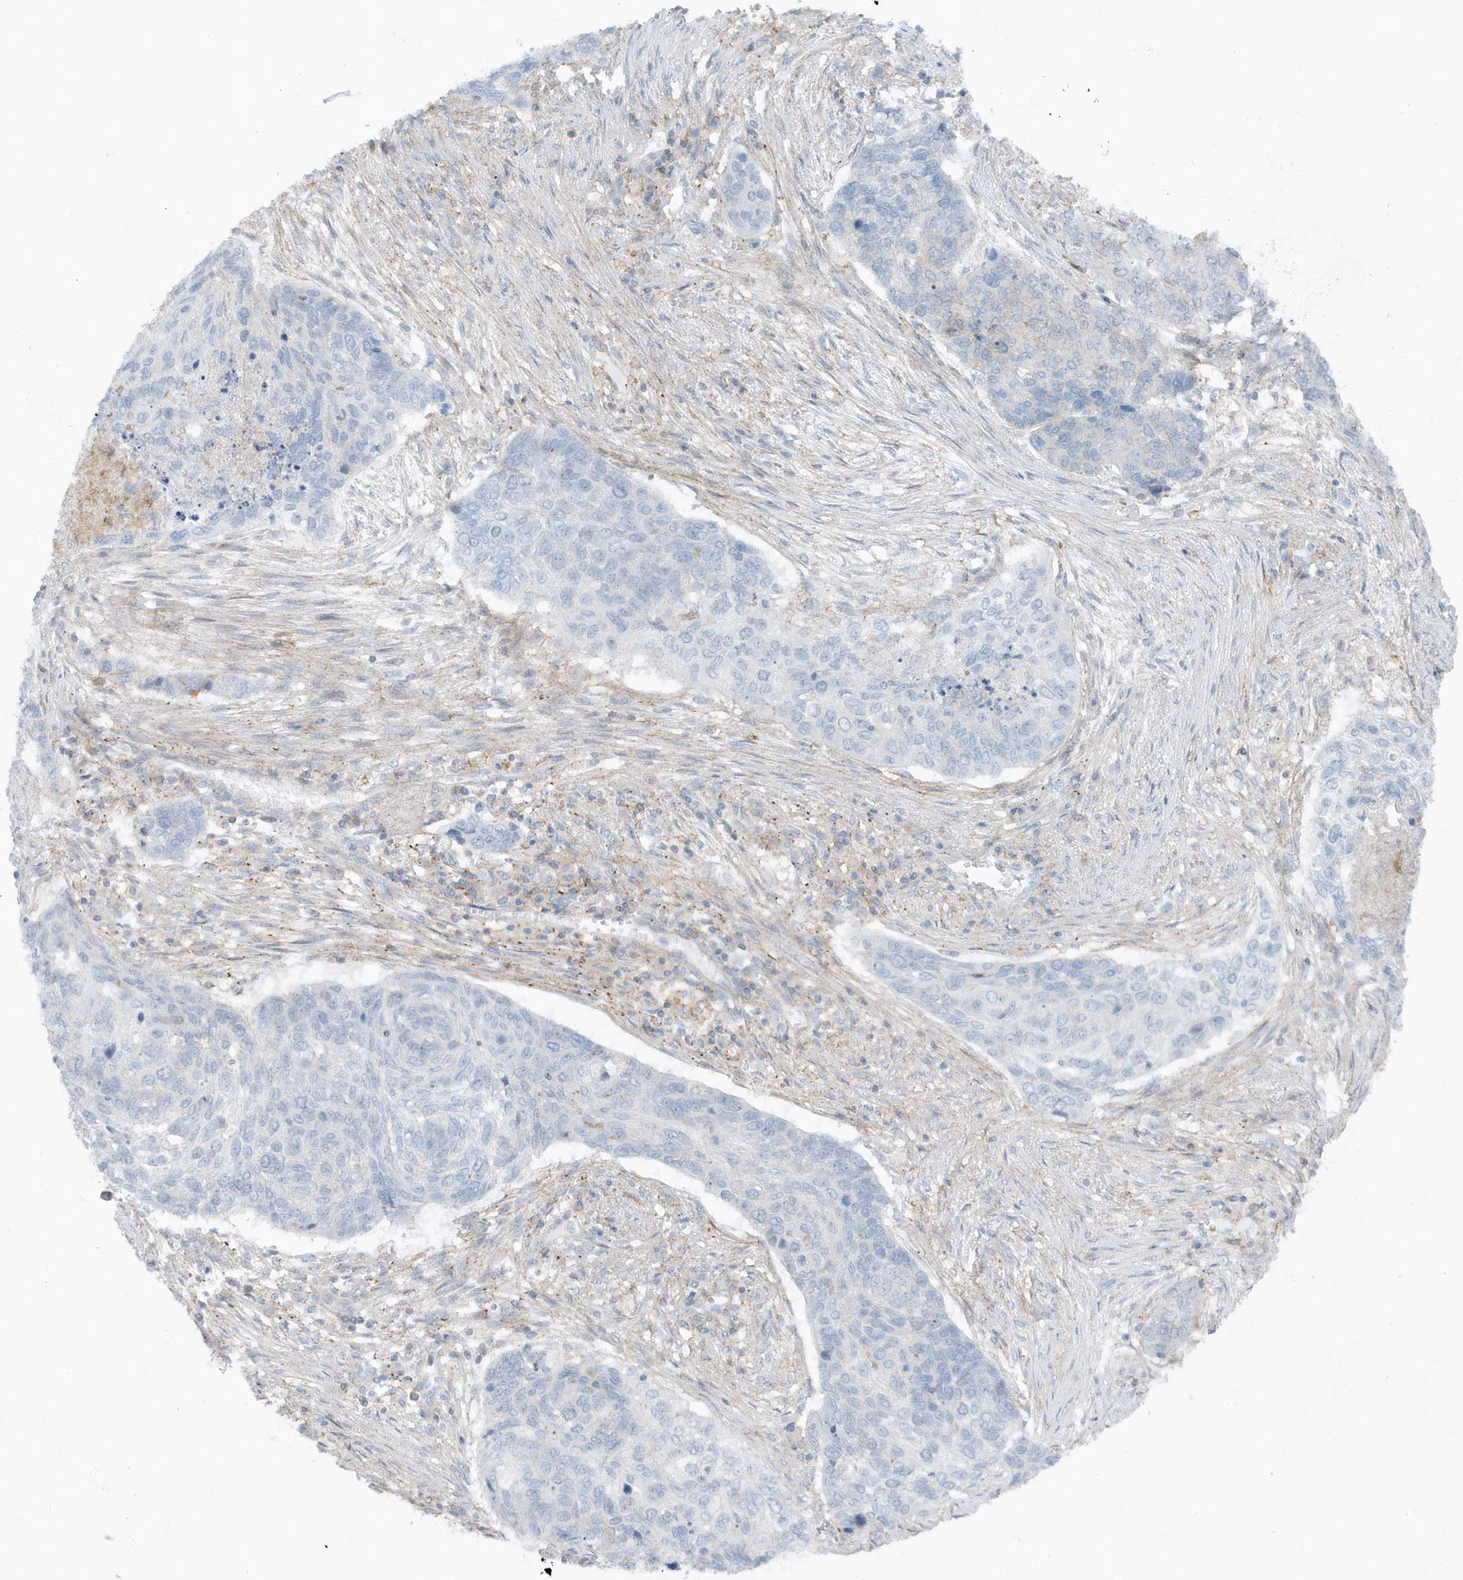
{"staining": {"intensity": "negative", "quantity": "none", "location": "none"}, "tissue": "lung cancer", "cell_type": "Tumor cells", "image_type": "cancer", "snomed": [{"axis": "morphology", "description": "Squamous cell carcinoma, NOS"}, {"axis": "topography", "description": "Lung"}], "caption": "Immunohistochemistry (IHC) of human lung cancer shows no positivity in tumor cells.", "gene": "CACNB2", "patient": {"sex": "female", "age": 63}}